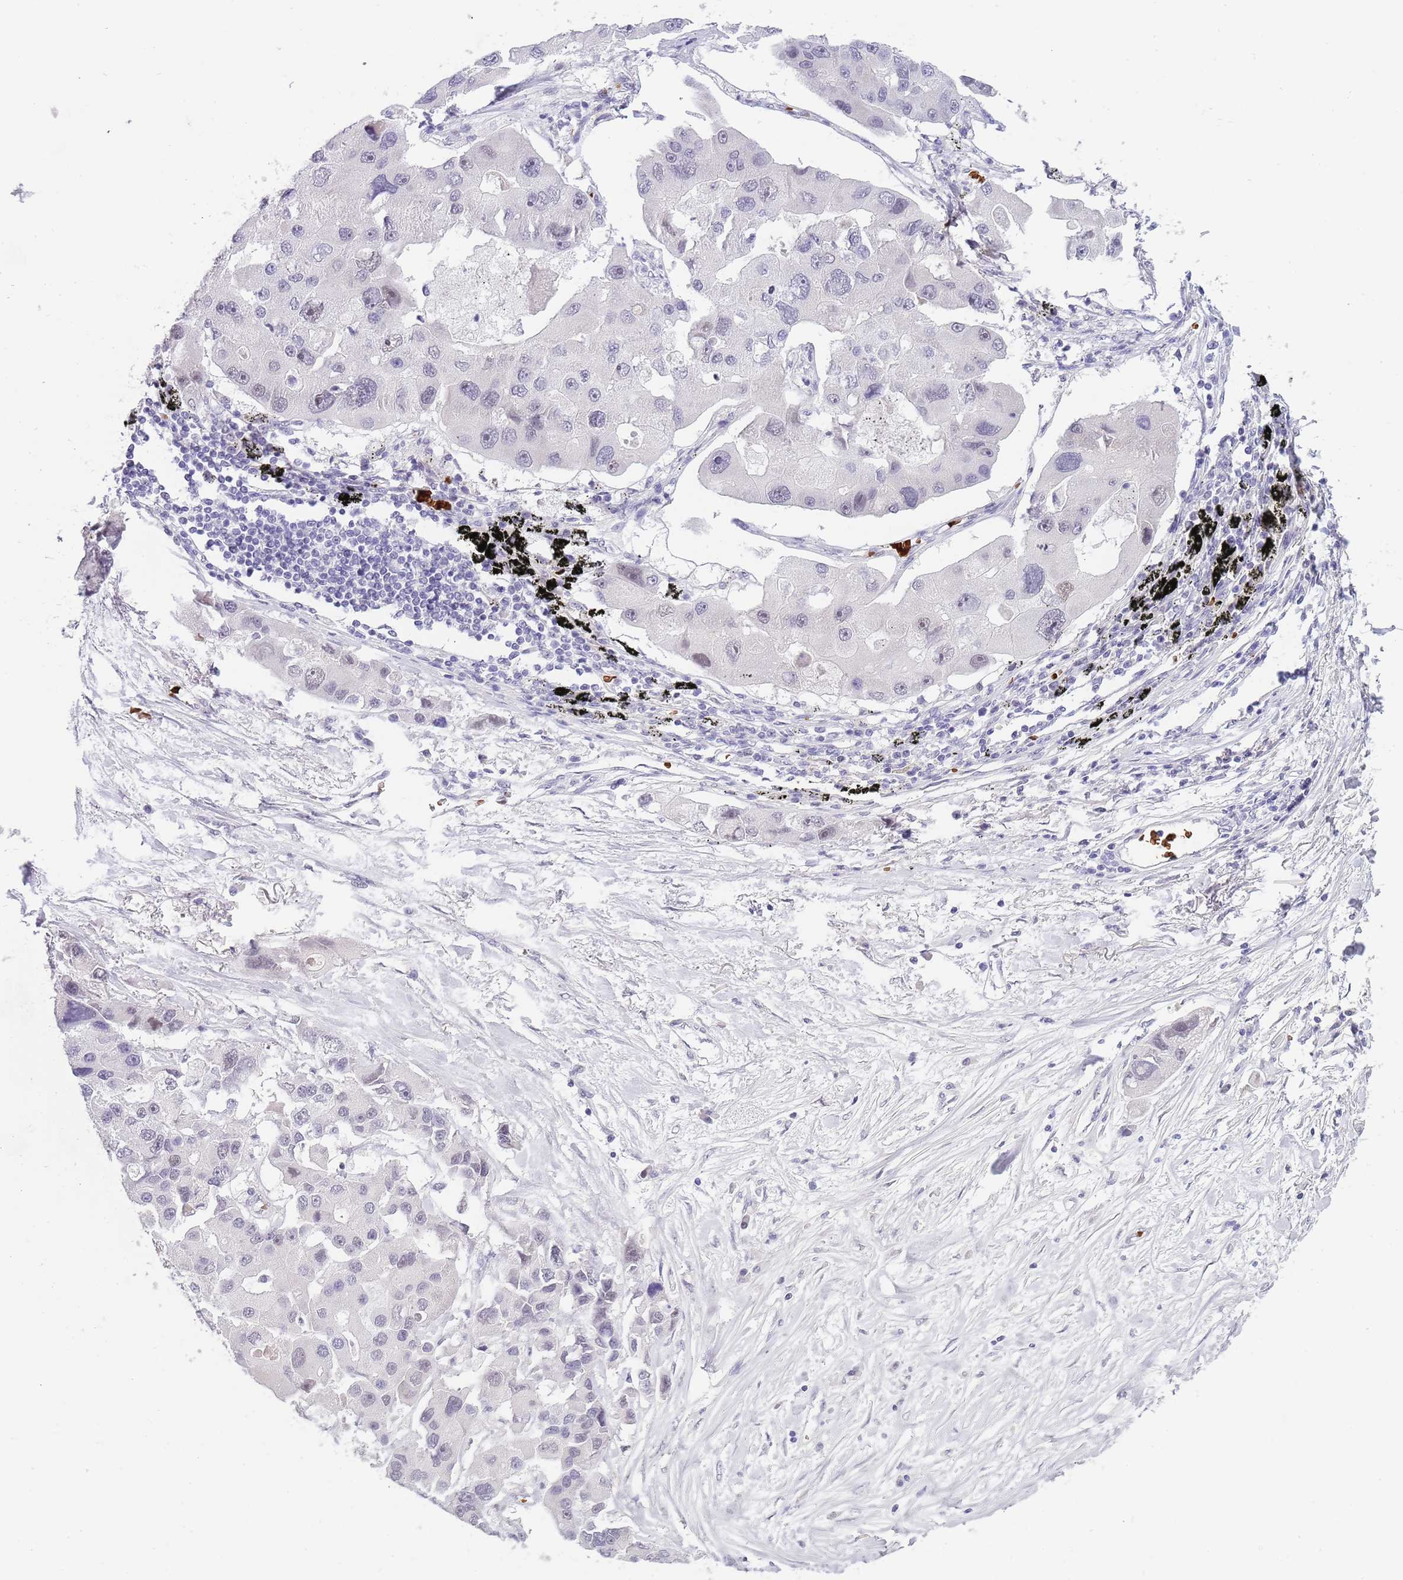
{"staining": {"intensity": "negative", "quantity": "none", "location": "none"}, "tissue": "lung cancer", "cell_type": "Tumor cells", "image_type": "cancer", "snomed": [{"axis": "morphology", "description": "Adenocarcinoma, NOS"}, {"axis": "topography", "description": "Lung"}], "caption": "DAB (3,3'-diaminobenzidine) immunohistochemical staining of human lung cancer exhibits no significant positivity in tumor cells.", "gene": "LYPD6B", "patient": {"sex": "female", "age": 54}}